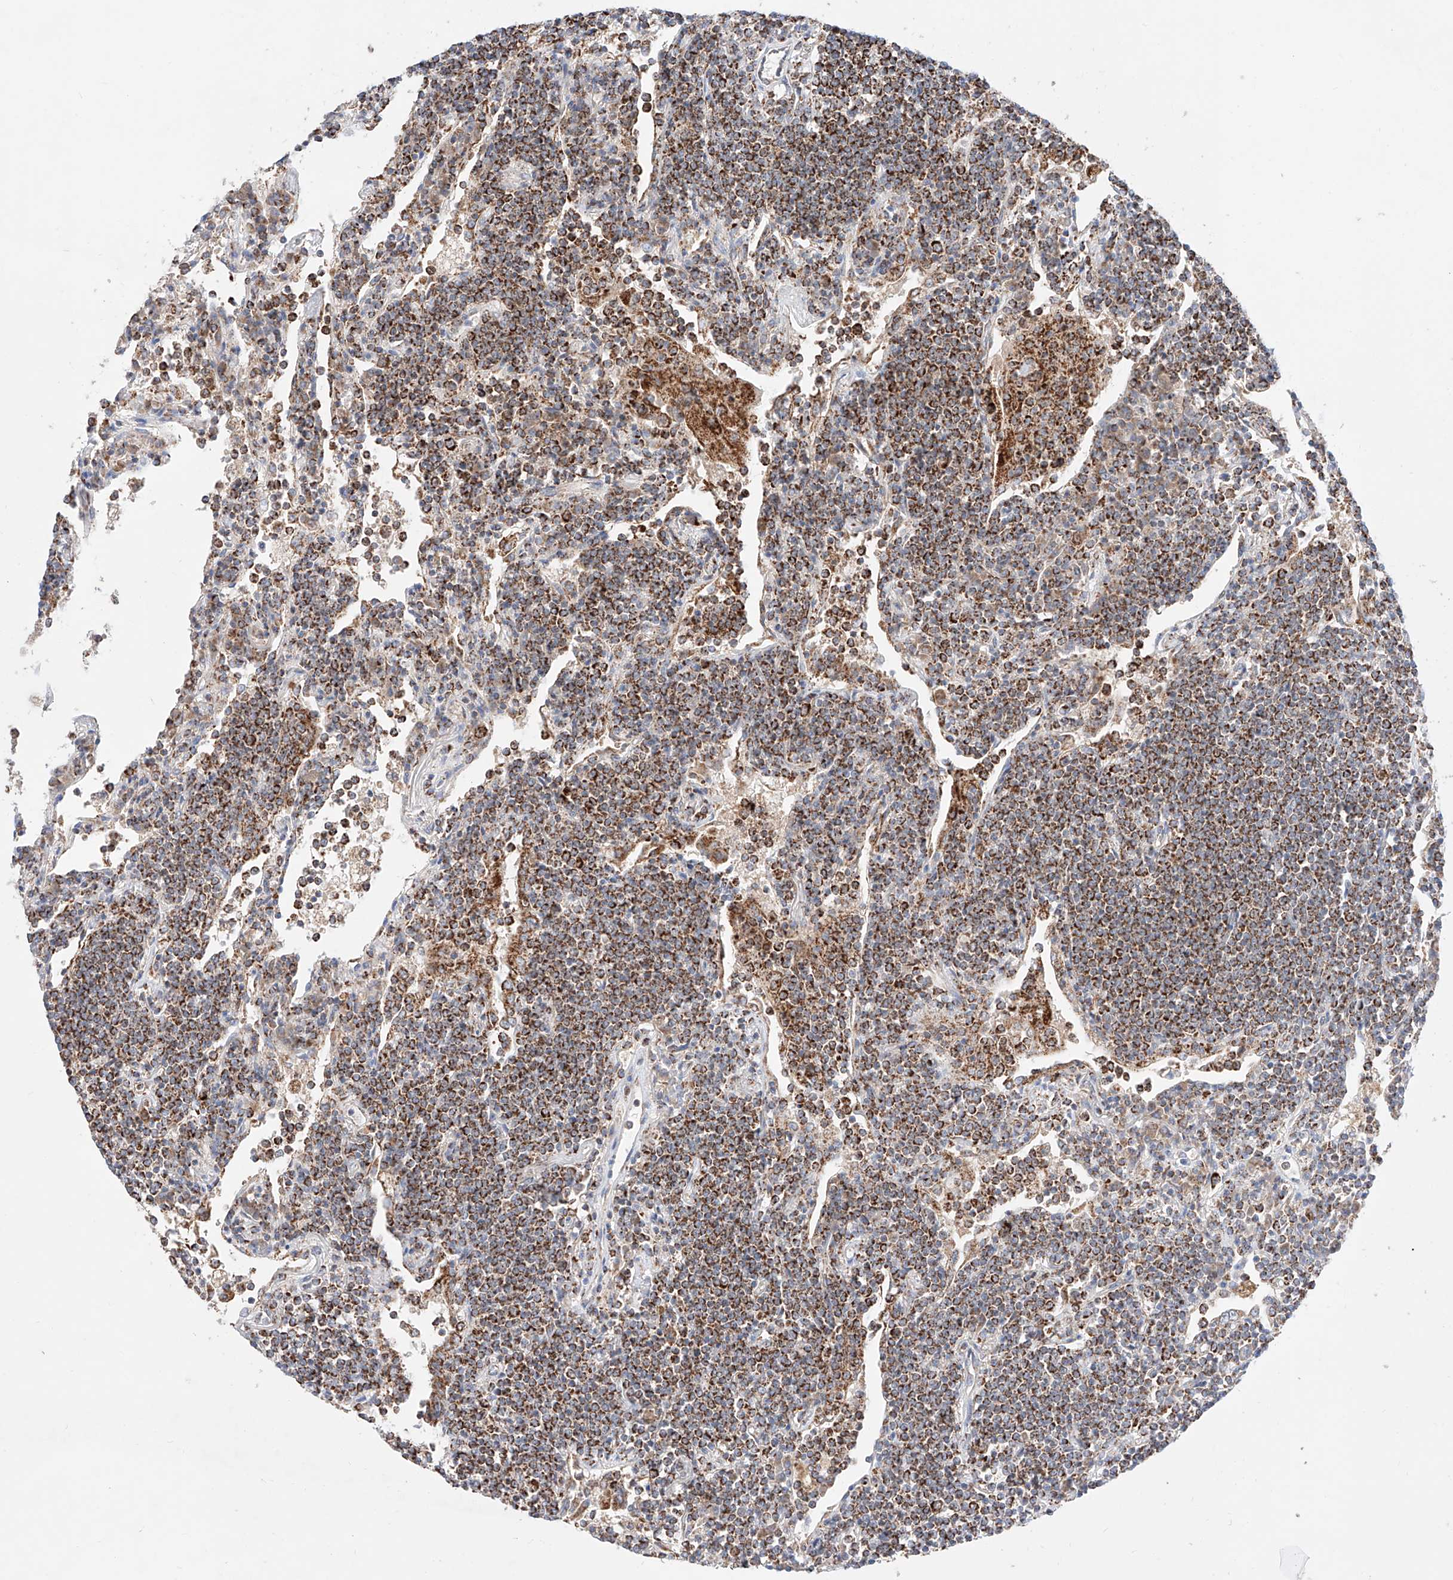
{"staining": {"intensity": "strong", "quantity": ">75%", "location": "cytoplasmic/membranous"}, "tissue": "lymphoma", "cell_type": "Tumor cells", "image_type": "cancer", "snomed": [{"axis": "morphology", "description": "Malignant lymphoma, non-Hodgkin's type, Low grade"}, {"axis": "topography", "description": "Lung"}], "caption": "Brown immunohistochemical staining in human low-grade malignant lymphoma, non-Hodgkin's type displays strong cytoplasmic/membranous staining in approximately >75% of tumor cells.", "gene": "KTI12", "patient": {"sex": "female", "age": 71}}